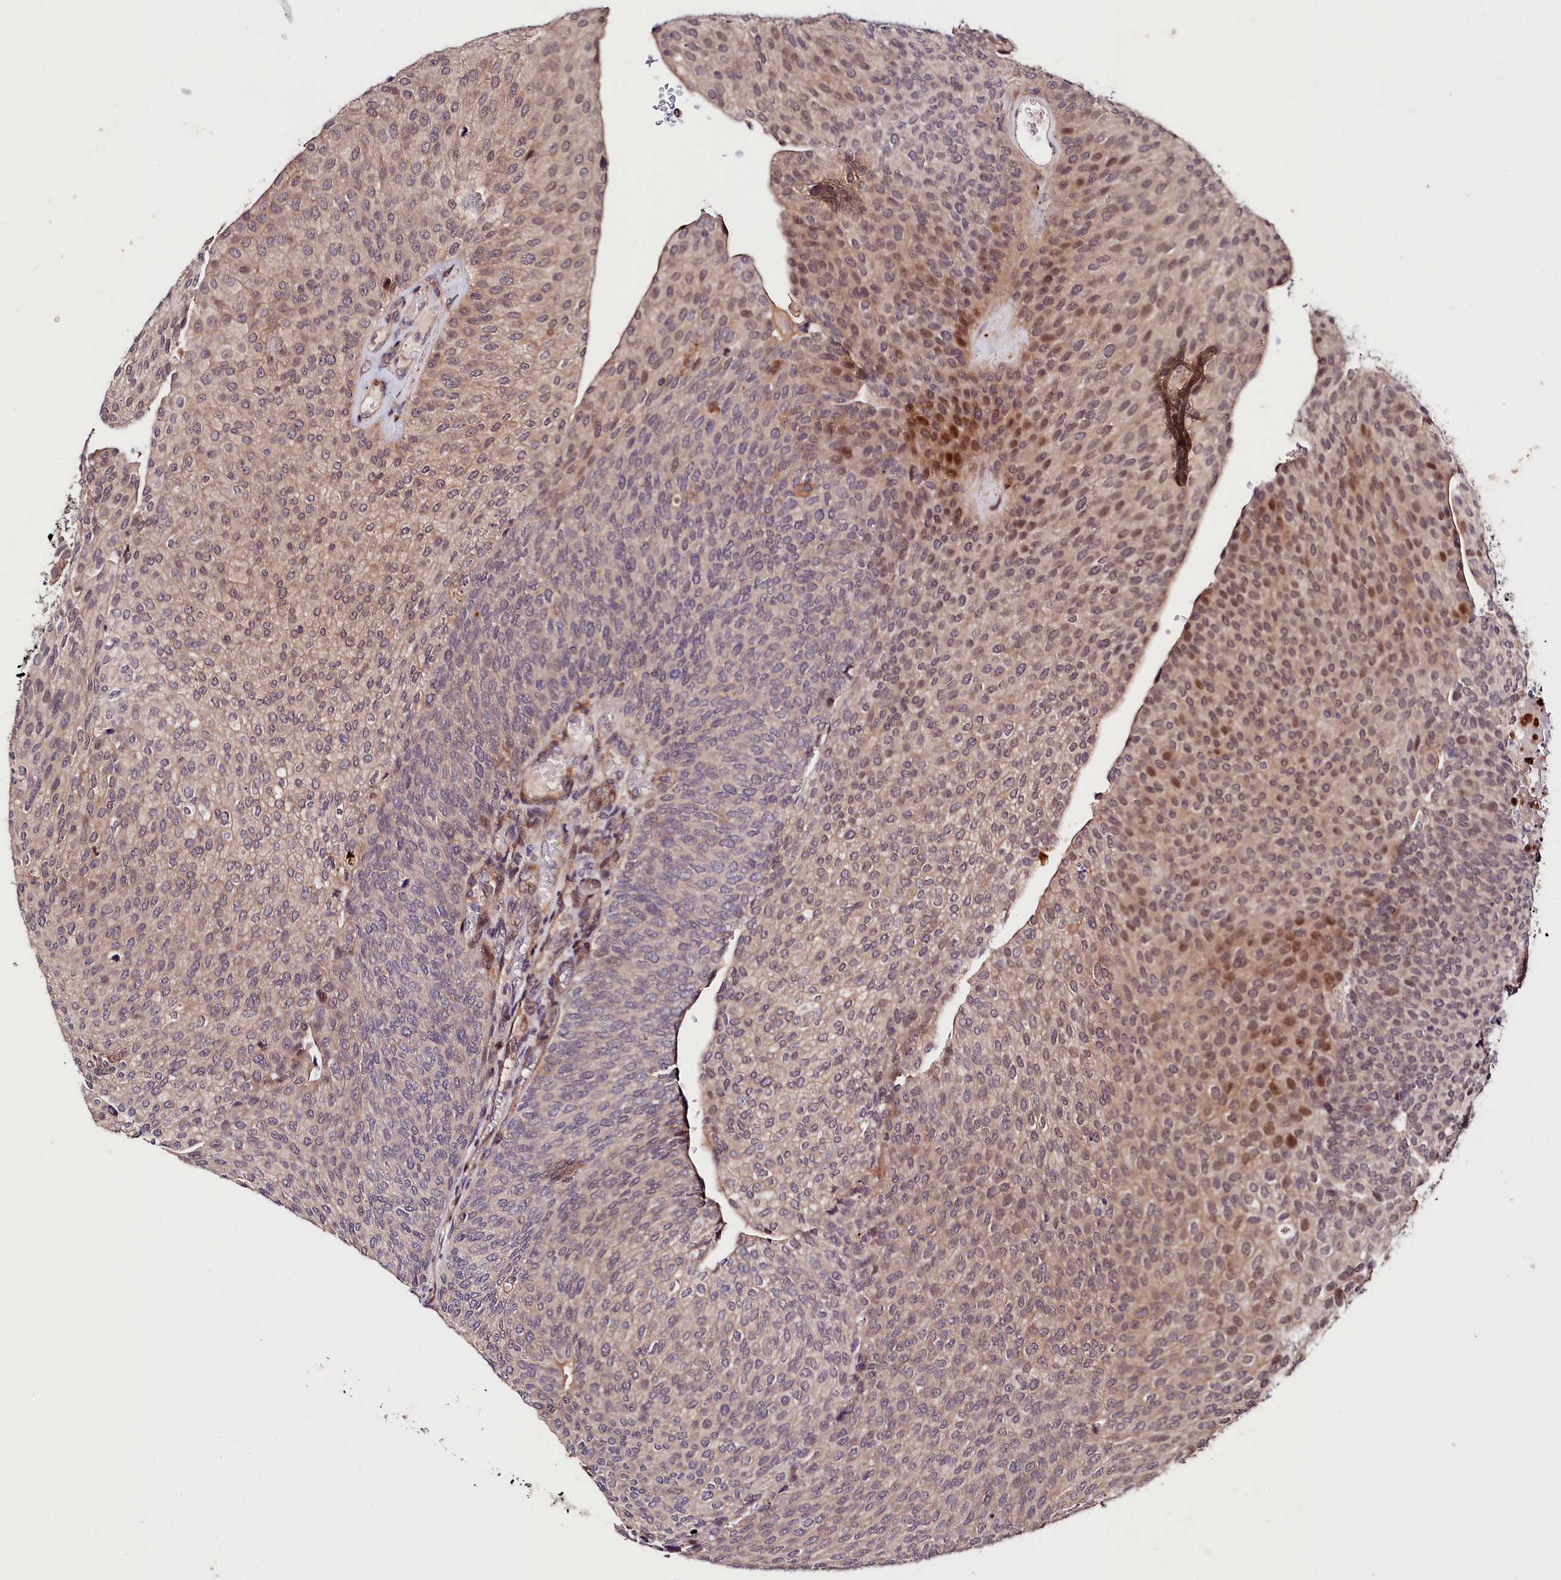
{"staining": {"intensity": "moderate", "quantity": "<25%", "location": "nuclear"}, "tissue": "urothelial cancer", "cell_type": "Tumor cells", "image_type": "cancer", "snomed": [{"axis": "morphology", "description": "Urothelial carcinoma, High grade"}, {"axis": "topography", "description": "Urinary bladder"}], "caption": "The image exhibits immunohistochemical staining of urothelial carcinoma (high-grade). There is moderate nuclear positivity is appreciated in about <25% of tumor cells.", "gene": "CACNA1H", "patient": {"sex": "female", "age": 79}}